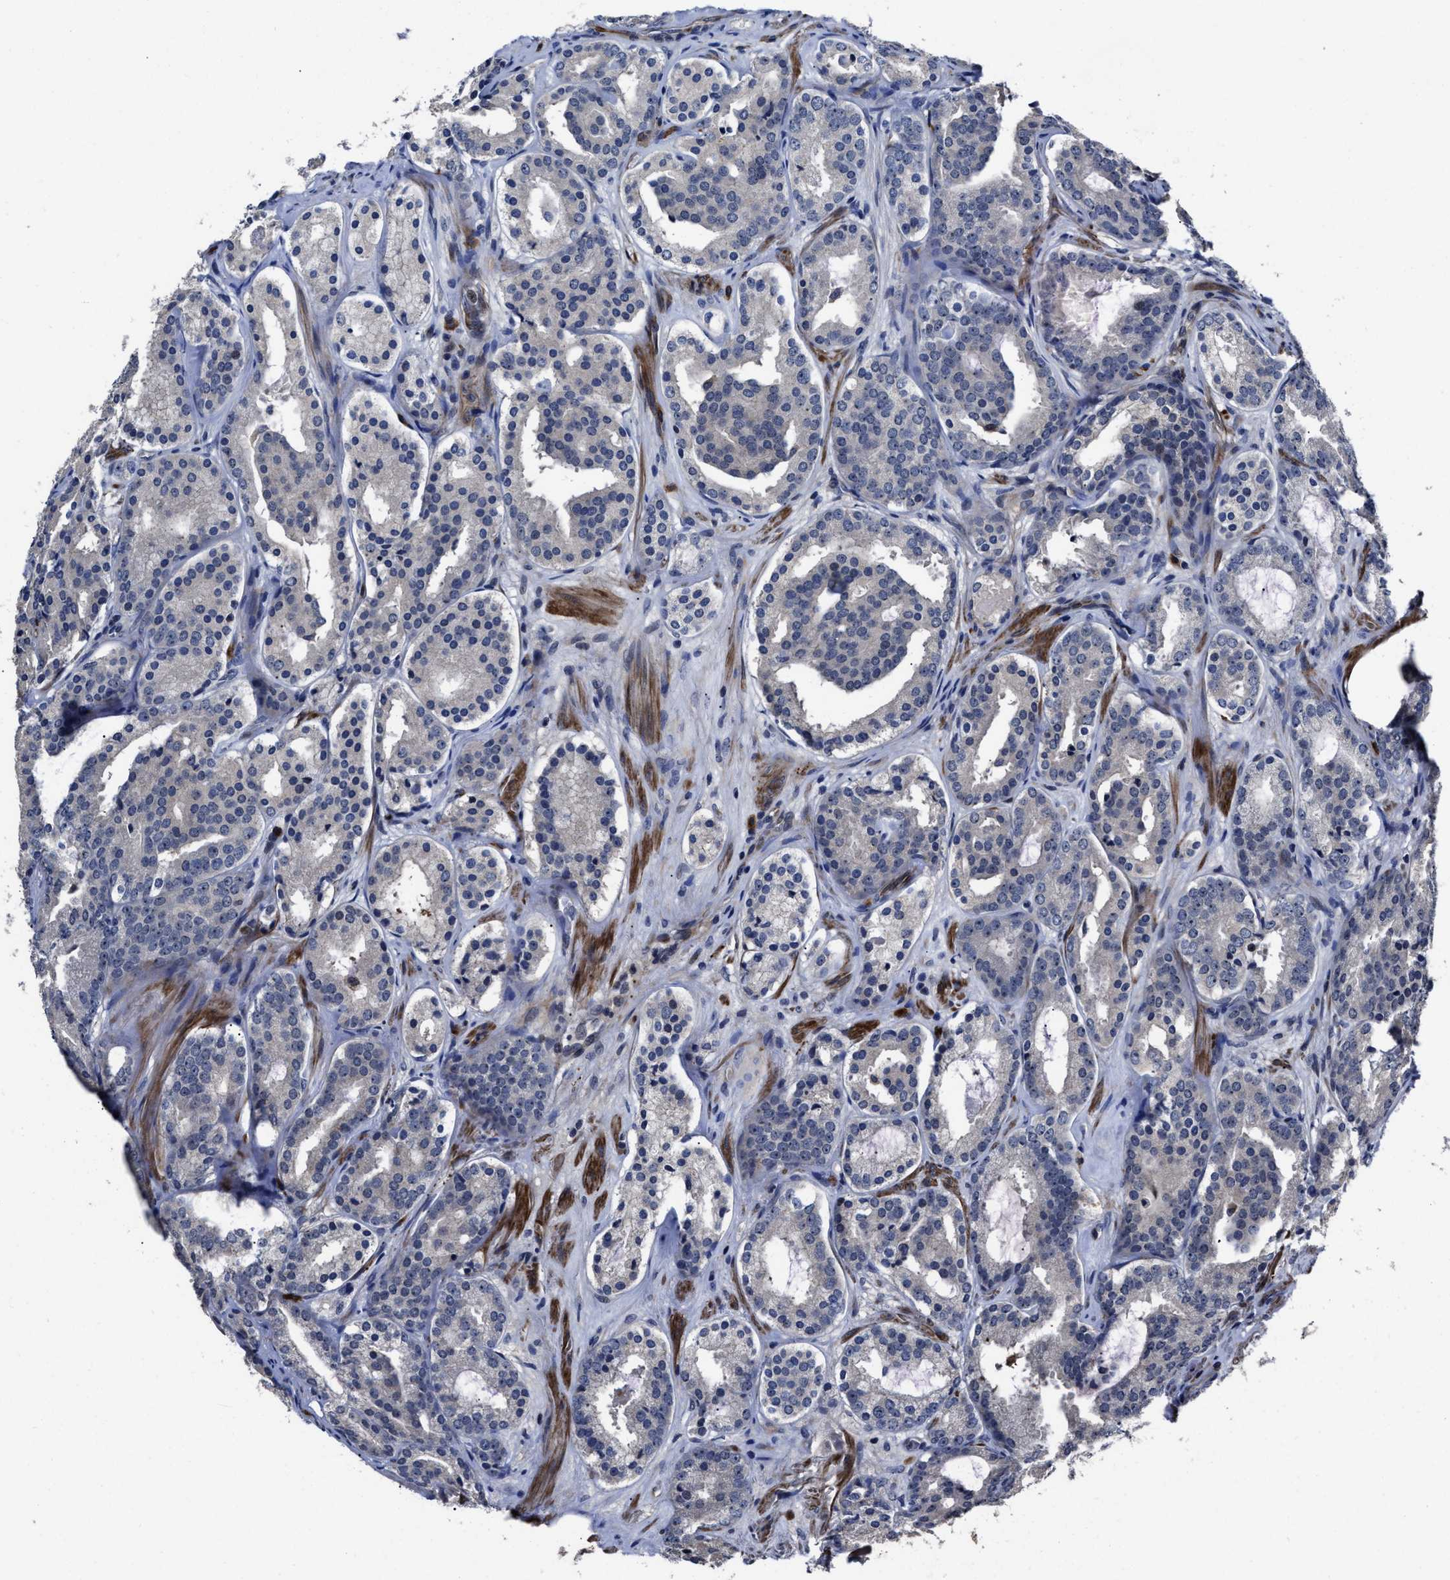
{"staining": {"intensity": "negative", "quantity": "none", "location": "none"}, "tissue": "prostate cancer", "cell_type": "Tumor cells", "image_type": "cancer", "snomed": [{"axis": "morphology", "description": "Adenocarcinoma, Low grade"}, {"axis": "topography", "description": "Prostate"}], "caption": "Immunohistochemistry photomicrograph of neoplastic tissue: human prostate cancer (adenocarcinoma (low-grade)) stained with DAB demonstrates no significant protein staining in tumor cells.", "gene": "RSBN1L", "patient": {"sex": "male", "age": 69}}